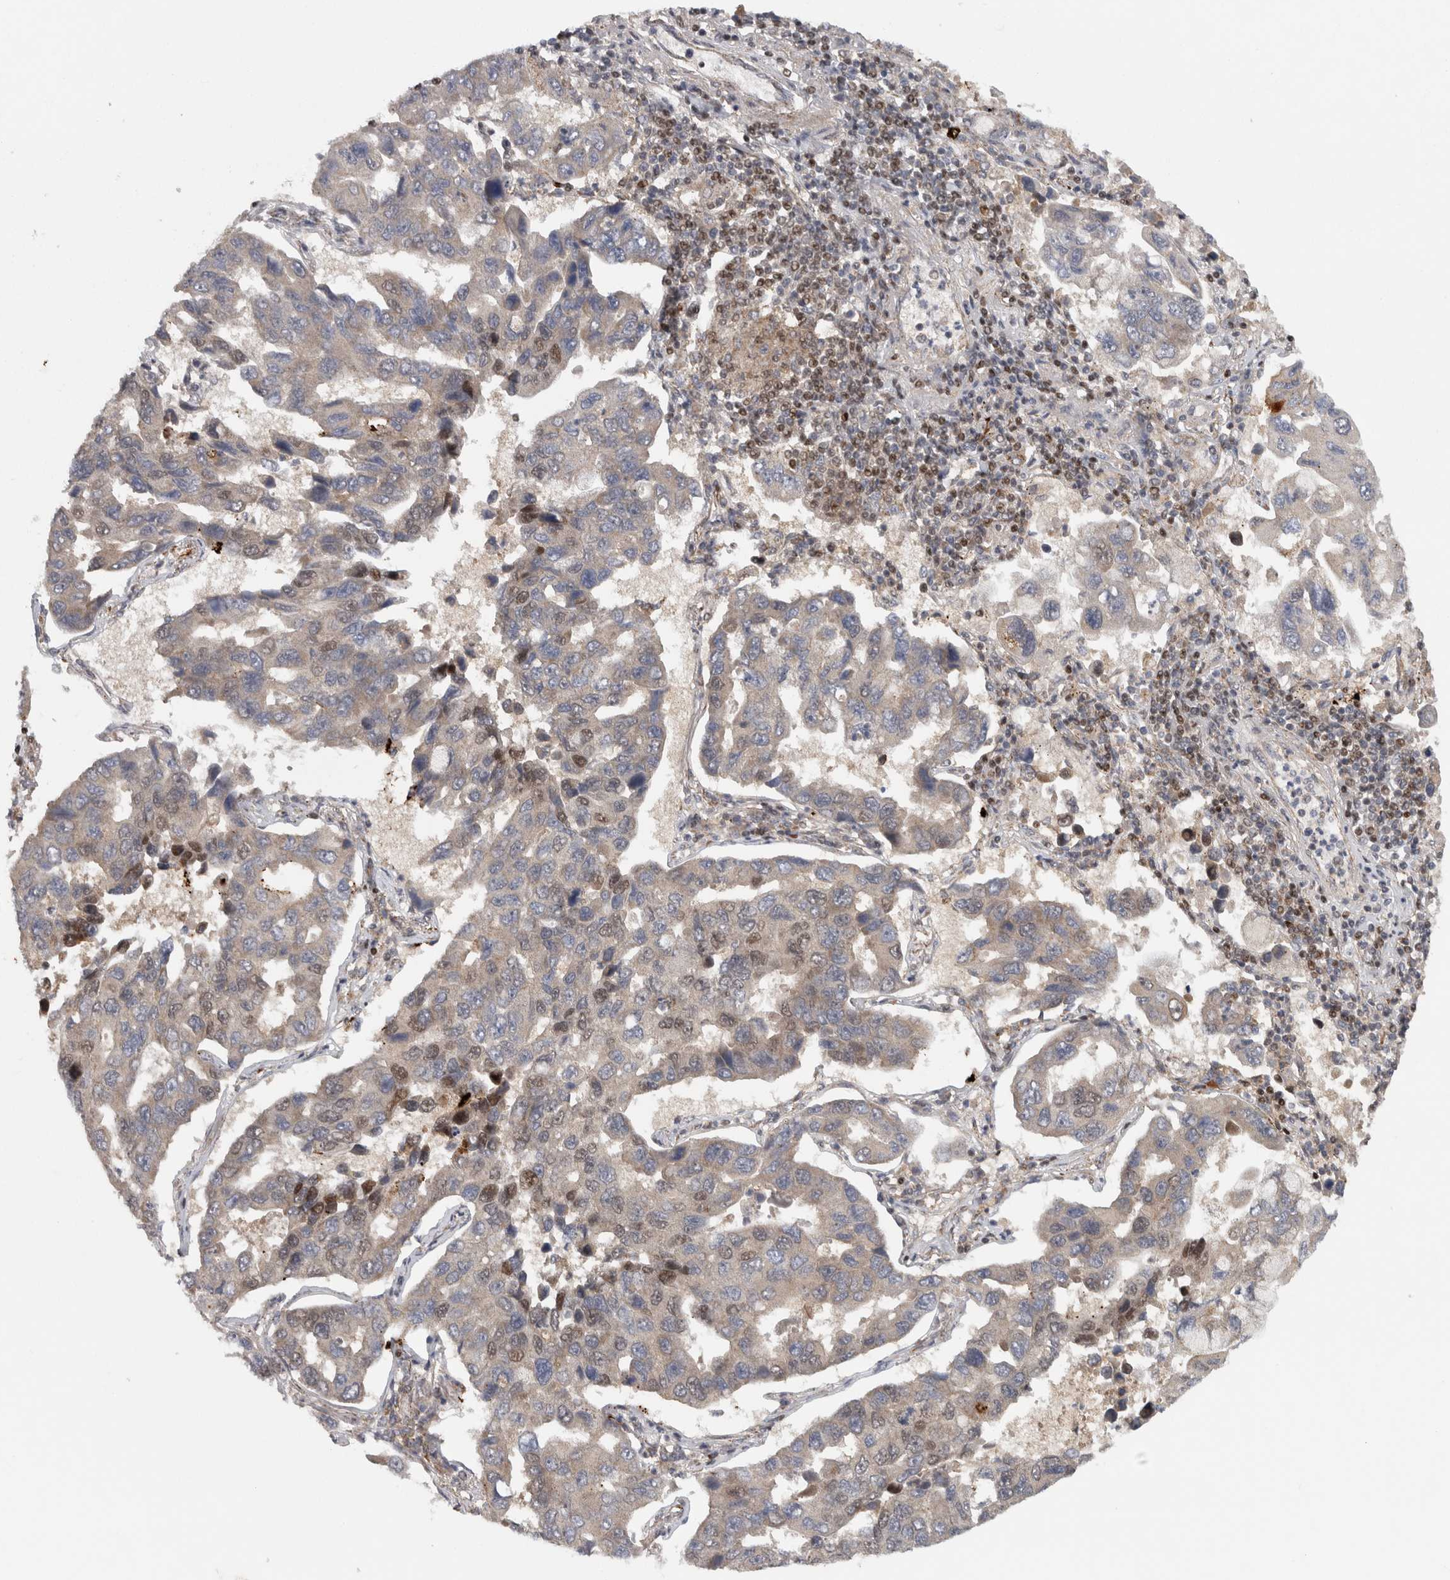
{"staining": {"intensity": "moderate", "quantity": "<25%", "location": "nuclear"}, "tissue": "lung cancer", "cell_type": "Tumor cells", "image_type": "cancer", "snomed": [{"axis": "morphology", "description": "Adenocarcinoma, NOS"}, {"axis": "topography", "description": "Lung"}], "caption": "Moderate nuclear staining is appreciated in approximately <25% of tumor cells in lung cancer (adenocarcinoma). Nuclei are stained in blue.", "gene": "KDM8", "patient": {"sex": "male", "age": 64}}